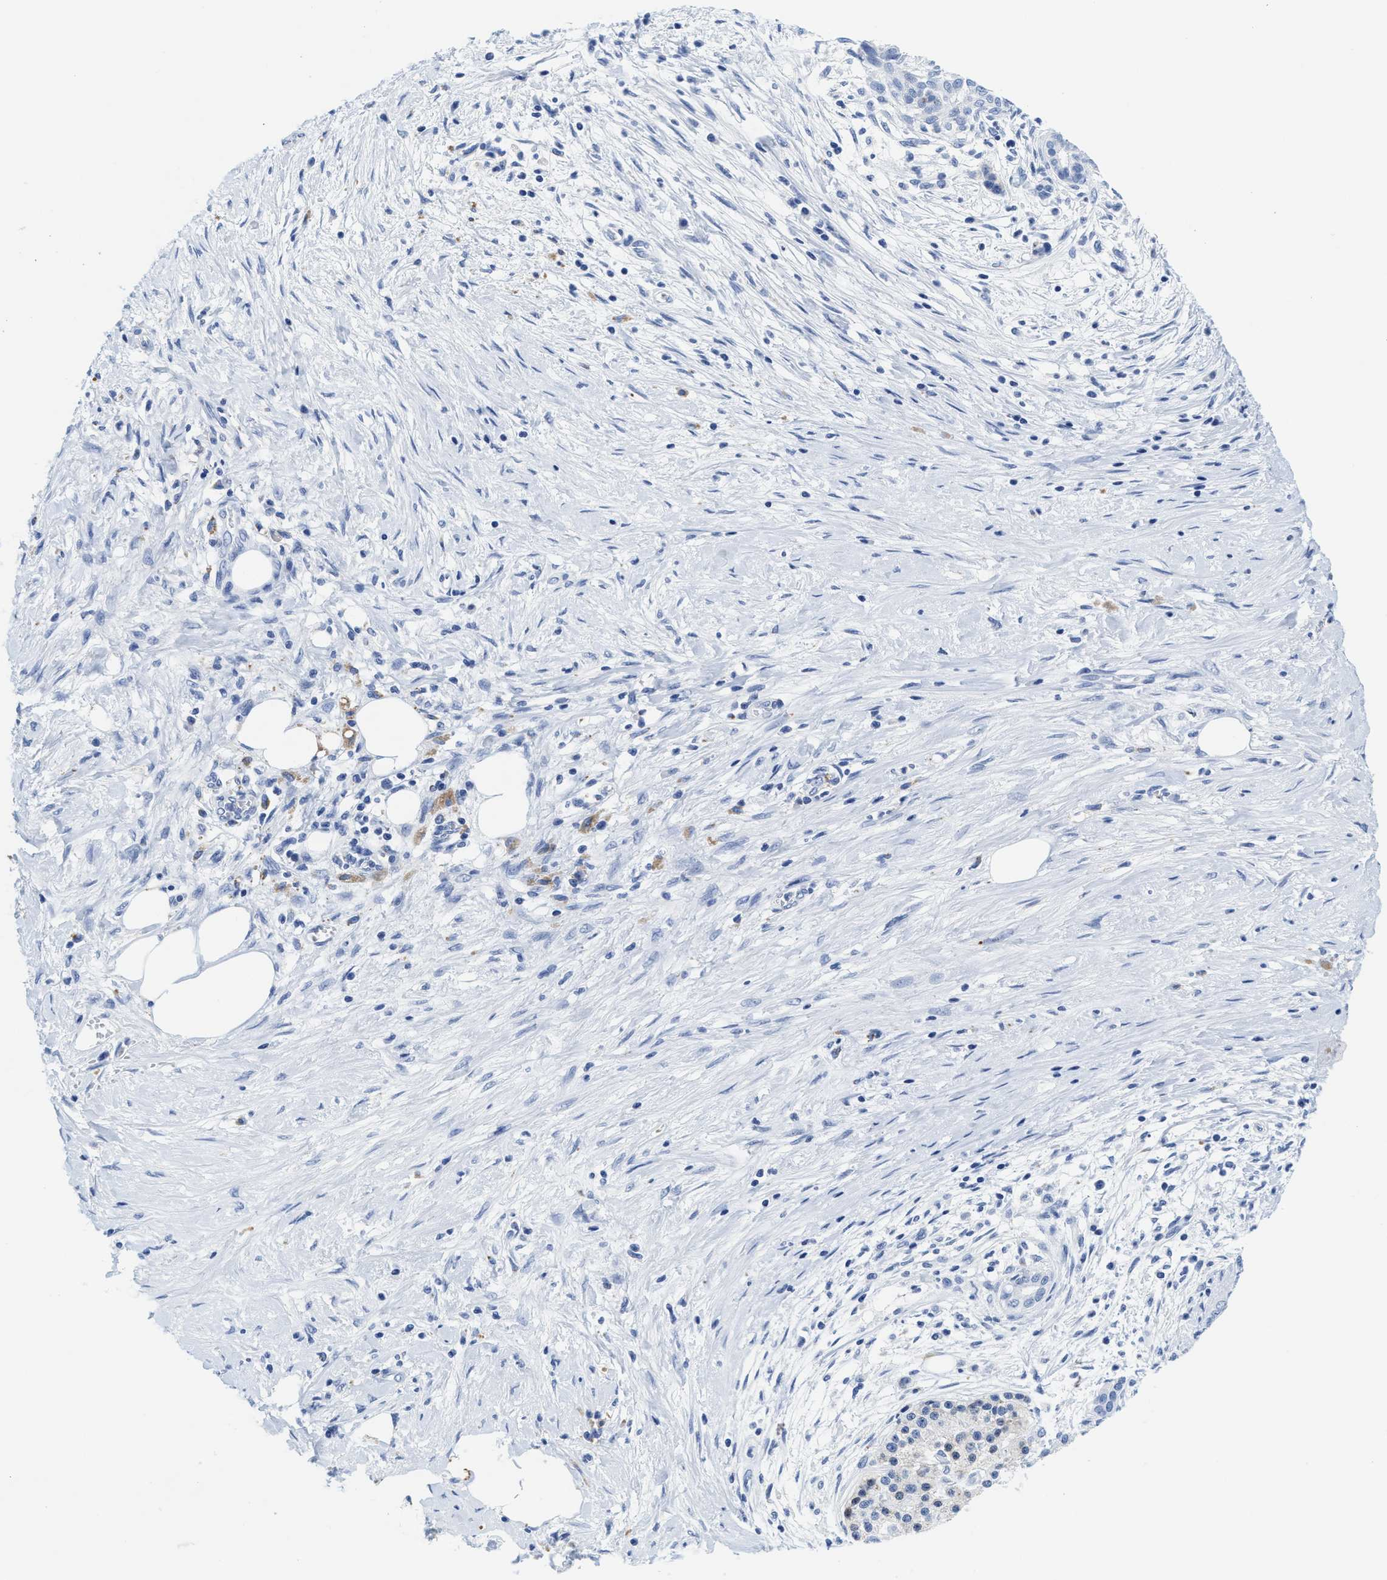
{"staining": {"intensity": "negative", "quantity": "none", "location": "none"}, "tissue": "pancreatic cancer", "cell_type": "Tumor cells", "image_type": "cancer", "snomed": [{"axis": "morphology", "description": "Adenocarcinoma, NOS"}, {"axis": "topography", "description": "Pancreas"}], "caption": "This is an immunohistochemistry photomicrograph of human pancreatic cancer (adenocarcinoma). There is no positivity in tumor cells.", "gene": "TTC3", "patient": {"sex": "male", "age": 58}}